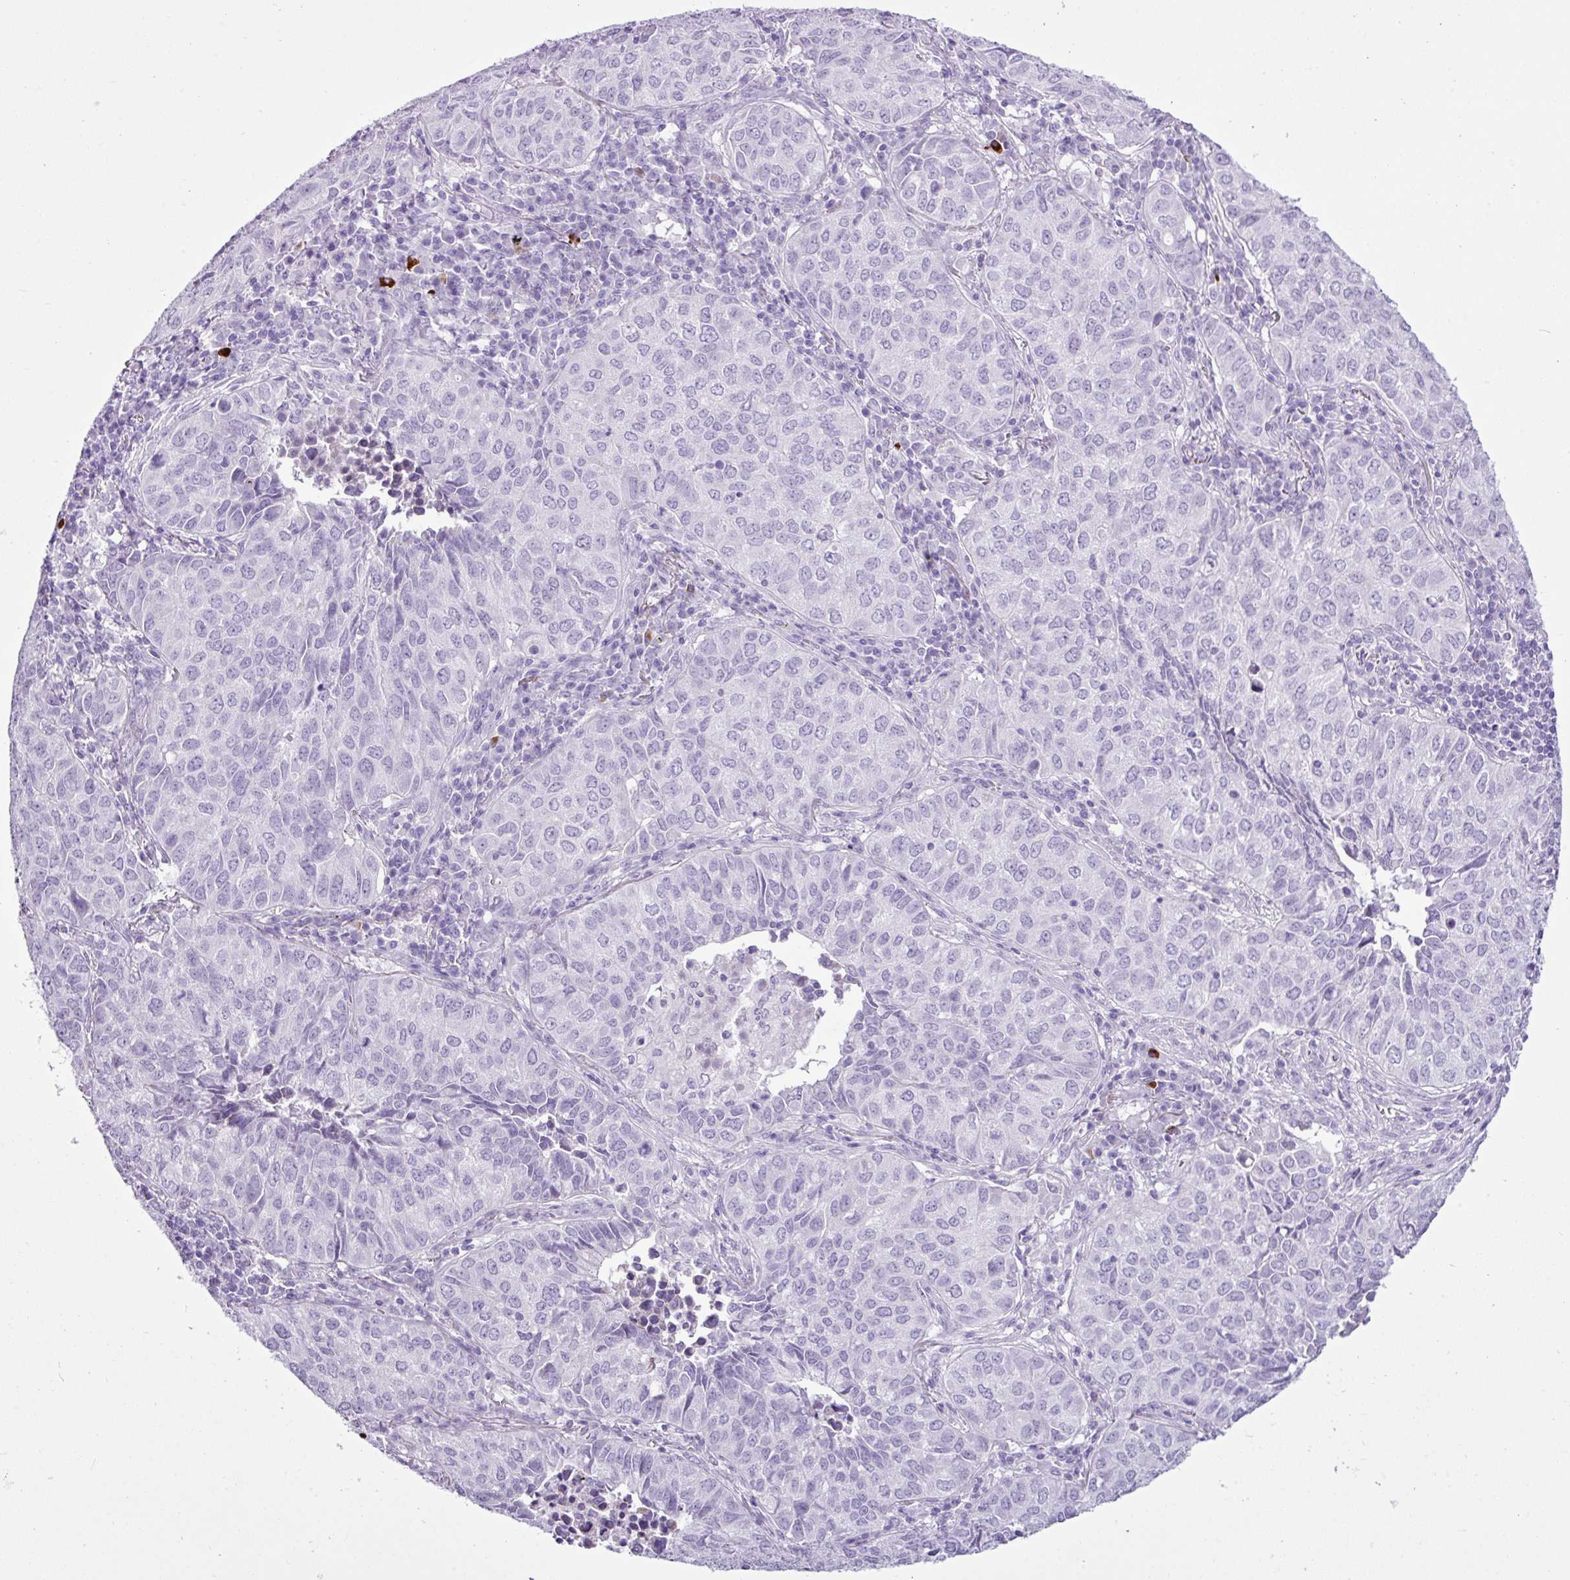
{"staining": {"intensity": "negative", "quantity": "none", "location": "none"}, "tissue": "lung cancer", "cell_type": "Tumor cells", "image_type": "cancer", "snomed": [{"axis": "morphology", "description": "Adenocarcinoma, NOS"}, {"axis": "topography", "description": "Lung"}], "caption": "This micrograph is of lung cancer stained with immunohistochemistry to label a protein in brown with the nuclei are counter-stained blue. There is no staining in tumor cells. (Brightfield microscopy of DAB (3,3'-diaminobenzidine) immunohistochemistry (IHC) at high magnification).", "gene": "LILRB4", "patient": {"sex": "female", "age": 50}}